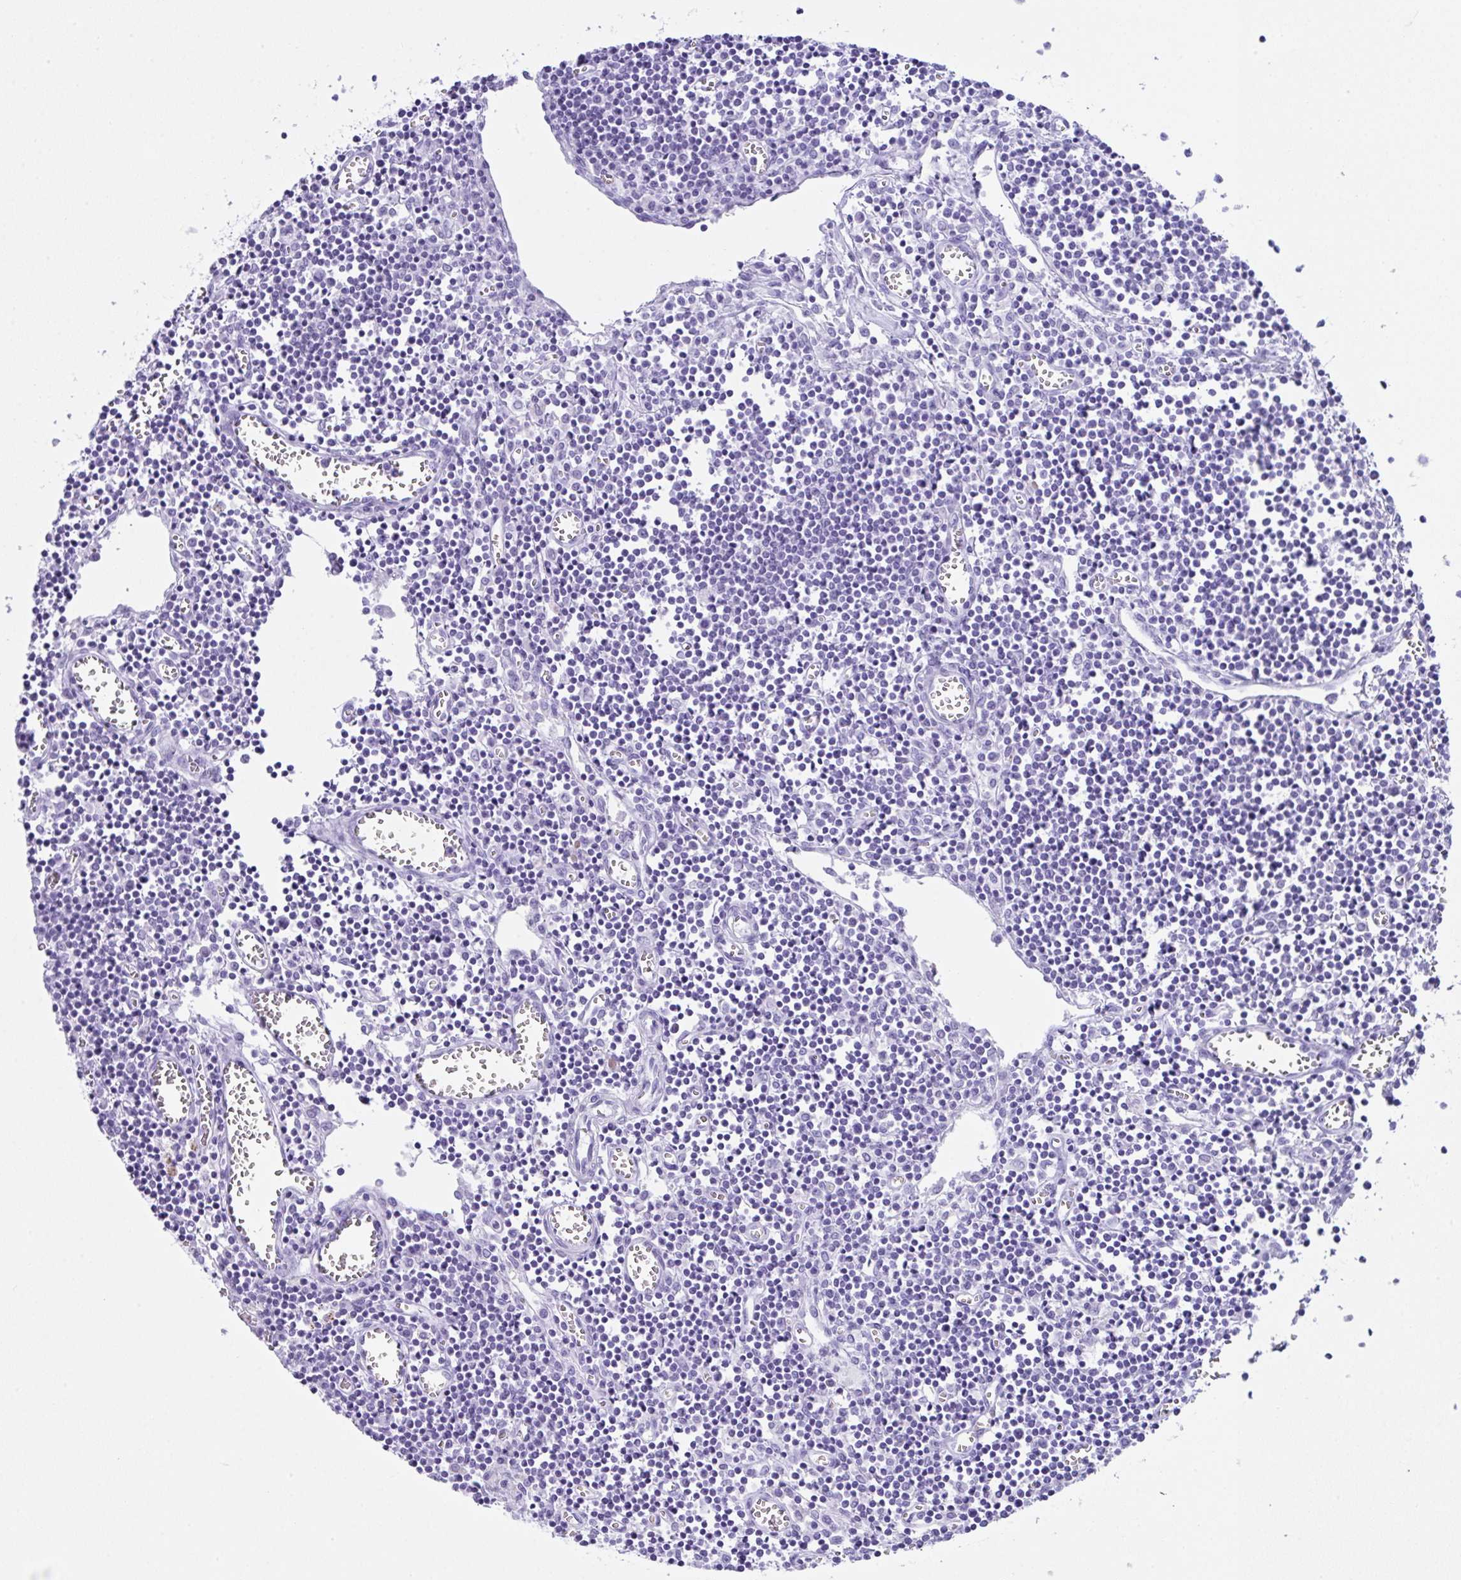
{"staining": {"intensity": "negative", "quantity": "none", "location": "none"}, "tissue": "lymph node", "cell_type": "Germinal center cells", "image_type": "normal", "snomed": [{"axis": "morphology", "description": "Normal tissue, NOS"}, {"axis": "topography", "description": "Lymph node"}], "caption": "Normal lymph node was stained to show a protein in brown. There is no significant positivity in germinal center cells.", "gene": "LGALS4", "patient": {"sex": "male", "age": 66}}